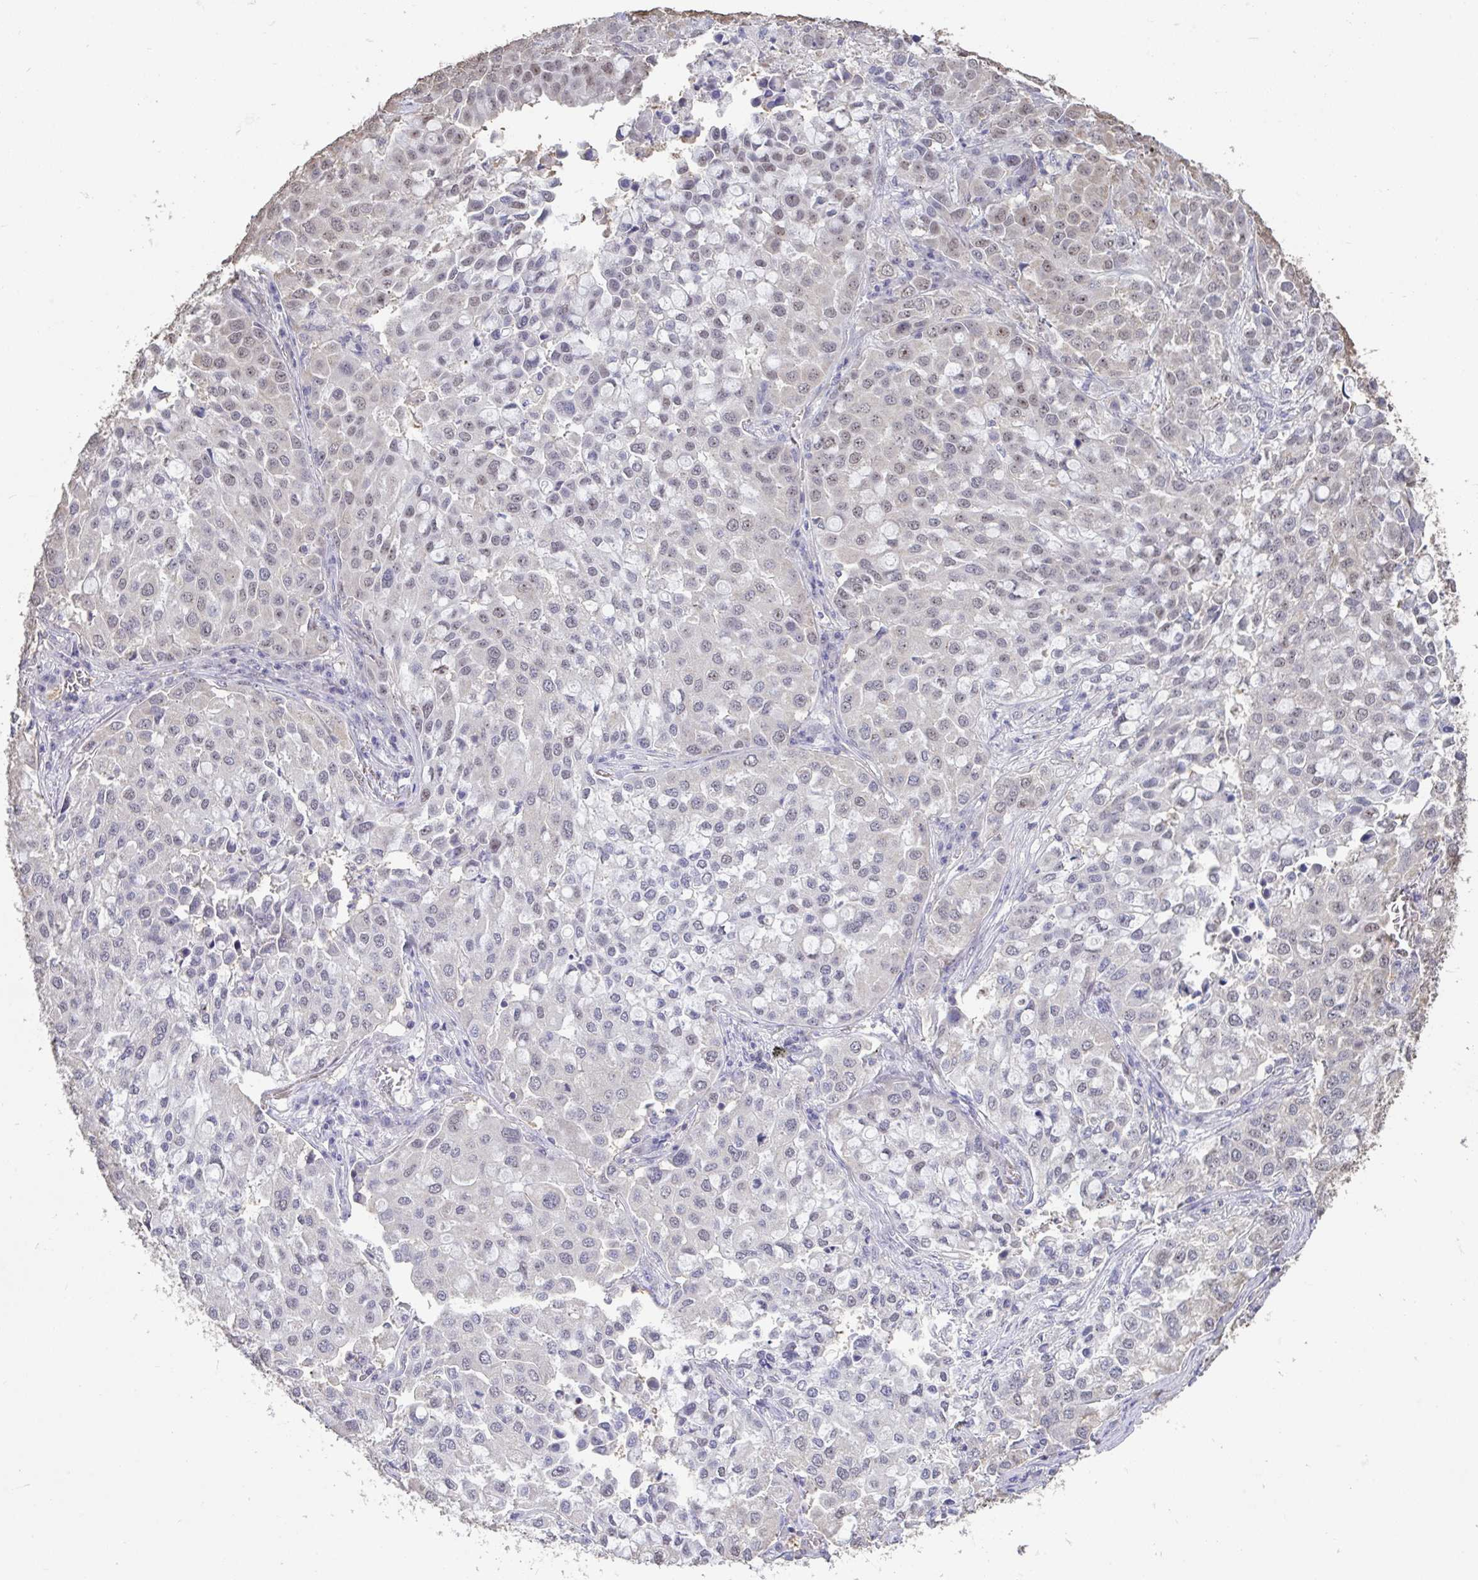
{"staining": {"intensity": "weak", "quantity": "<25%", "location": "nuclear"}, "tissue": "lung cancer", "cell_type": "Tumor cells", "image_type": "cancer", "snomed": [{"axis": "morphology", "description": "Adenocarcinoma, NOS"}, {"axis": "morphology", "description": "Adenocarcinoma, metastatic, NOS"}, {"axis": "topography", "description": "Lymph node"}, {"axis": "topography", "description": "Lung"}], "caption": "Tumor cells are negative for brown protein staining in lung adenocarcinoma.", "gene": "SENP3", "patient": {"sex": "female", "age": 65}}